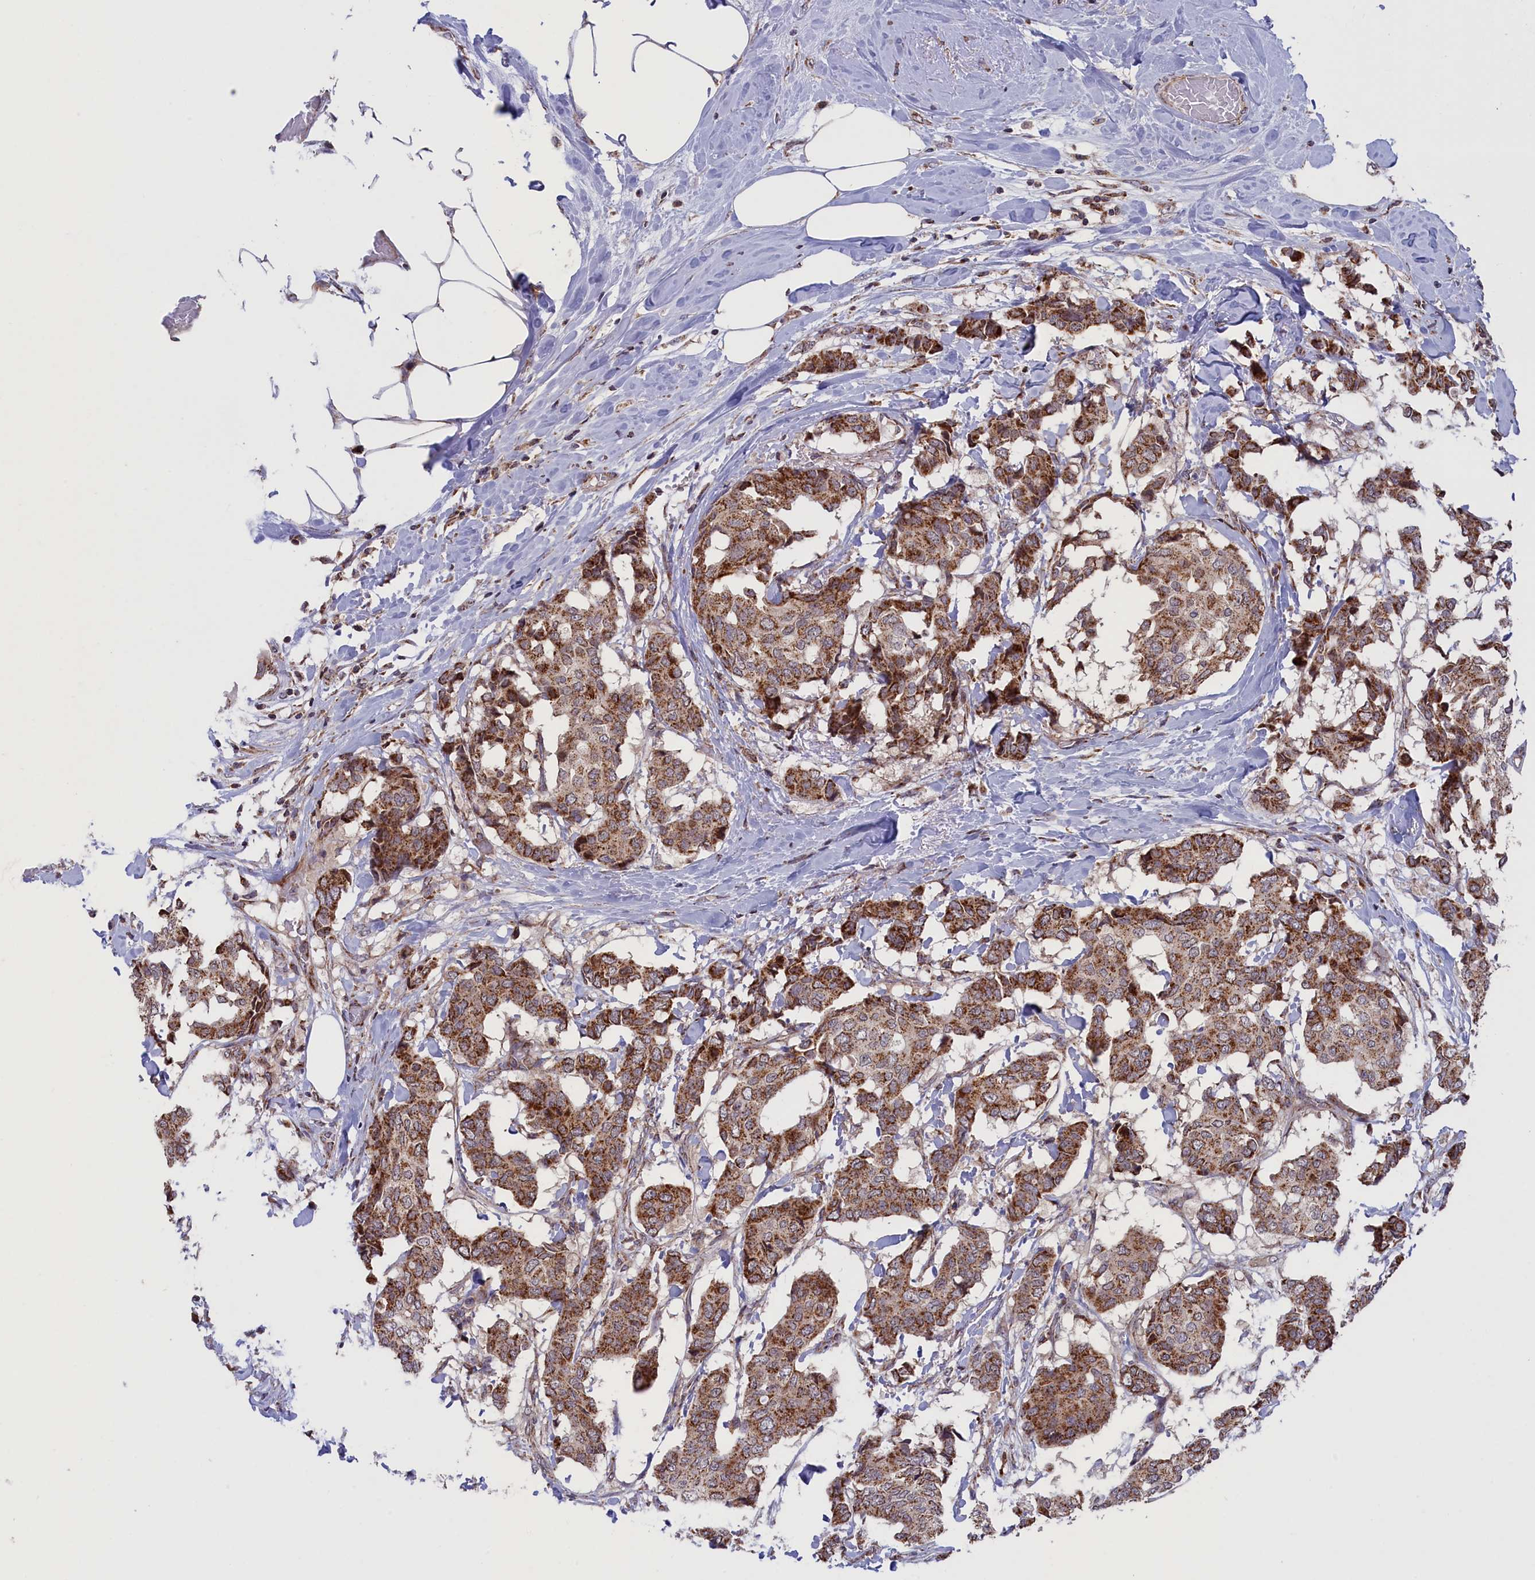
{"staining": {"intensity": "moderate", "quantity": ">75%", "location": "cytoplasmic/membranous"}, "tissue": "breast cancer", "cell_type": "Tumor cells", "image_type": "cancer", "snomed": [{"axis": "morphology", "description": "Duct carcinoma"}, {"axis": "topography", "description": "Breast"}], "caption": "A medium amount of moderate cytoplasmic/membranous expression is present in approximately >75% of tumor cells in breast cancer tissue. The staining is performed using DAB brown chromogen to label protein expression. The nuclei are counter-stained blue using hematoxylin.", "gene": "TIMM44", "patient": {"sex": "female", "age": 75}}